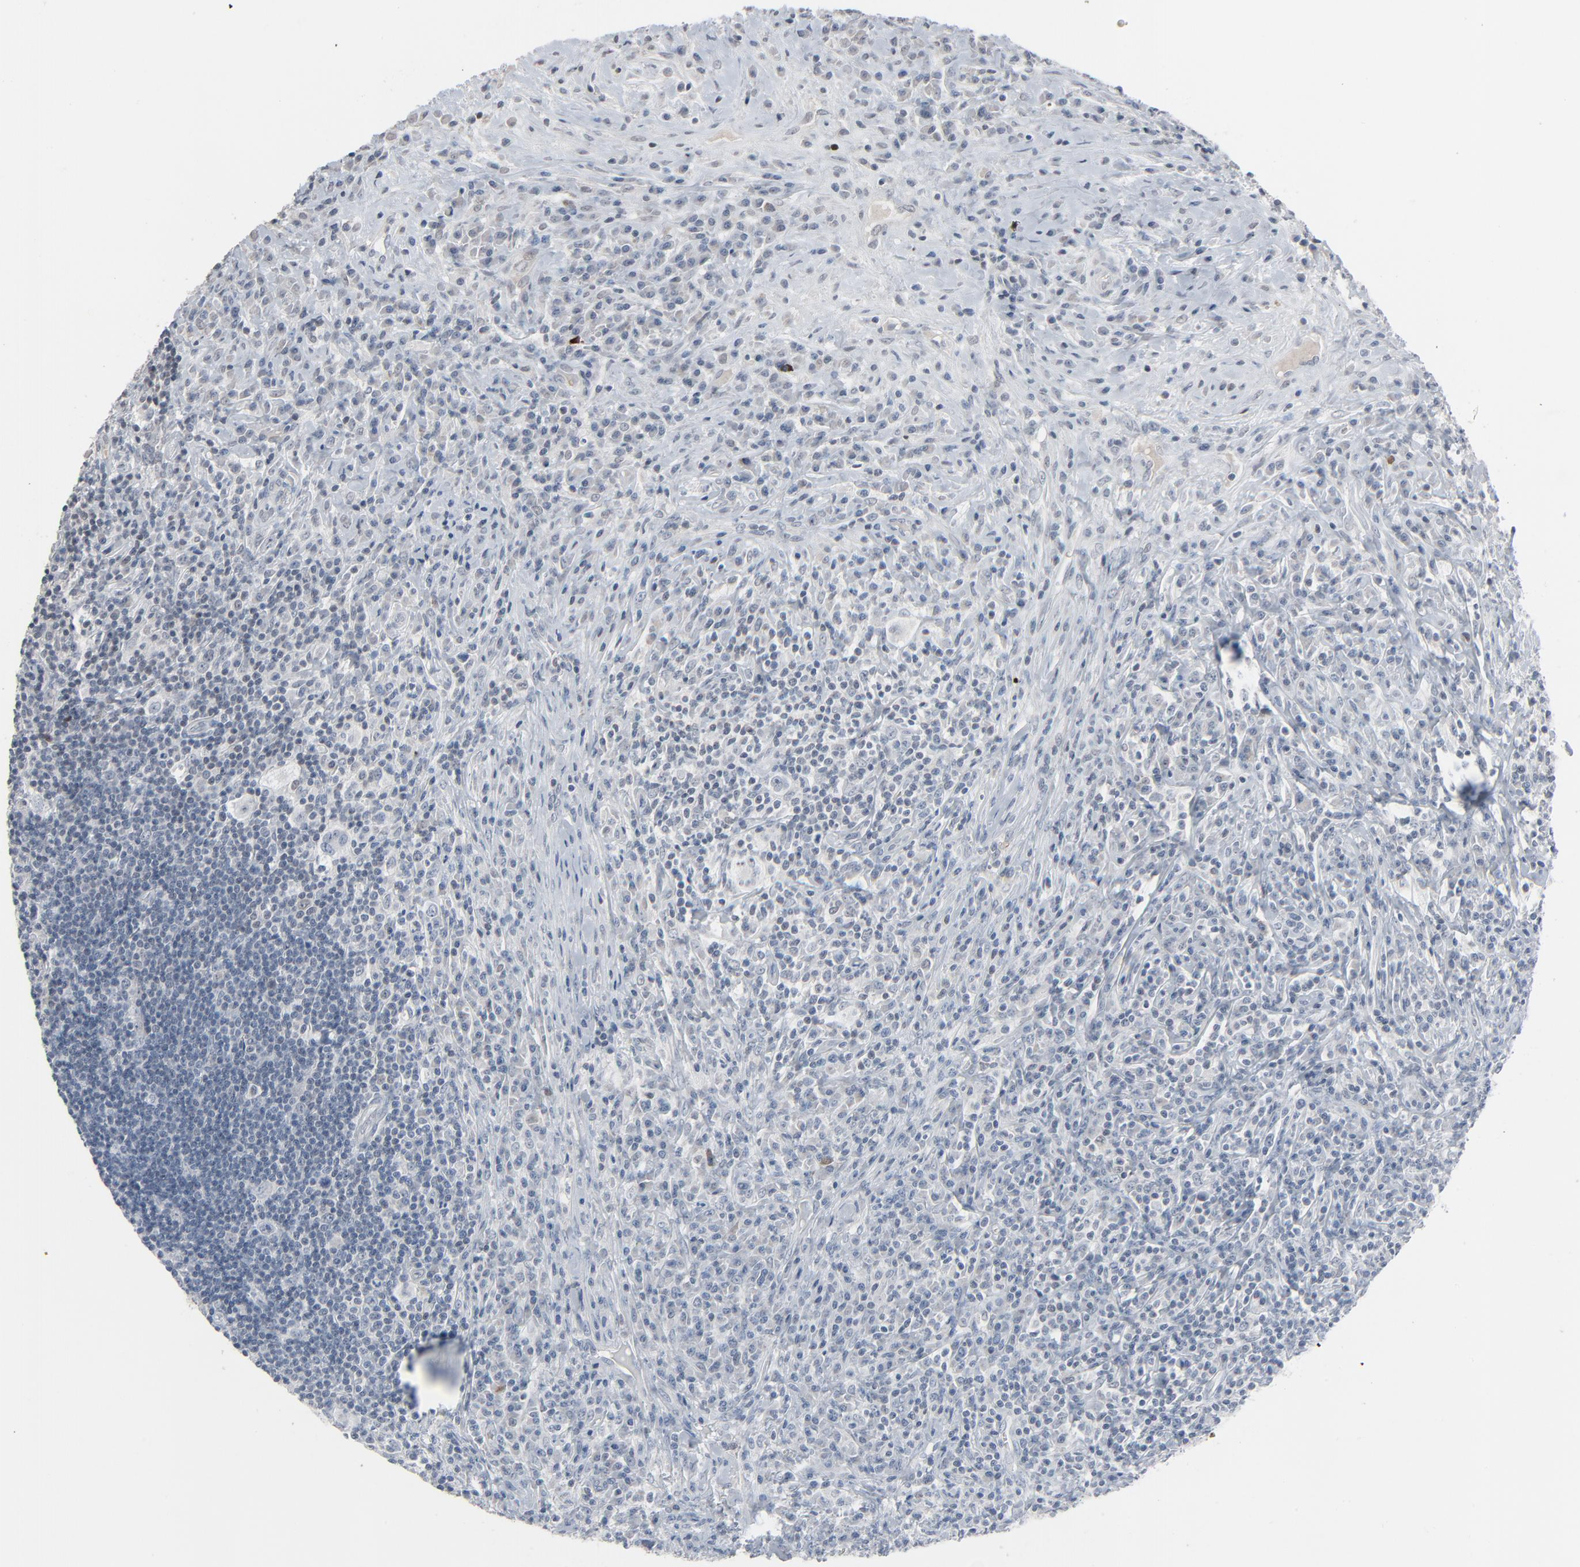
{"staining": {"intensity": "negative", "quantity": "none", "location": "none"}, "tissue": "lymphoma", "cell_type": "Tumor cells", "image_type": "cancer", "snomed": [{"axis": "morphology", "description": "Hodgkin's disease, NOS"}, {"axis": "topography", "description": "Lymph node"}], "caption": "A photomicrograph of lymphoma stained for a protein demonstrates no brown staining in tumor cells. (DAB (3,3'-diaminobenzidine) immunohistochemistry, high magnification).", "gene": "SAGE1", "patient": {"sex": "female", "age": 25}}